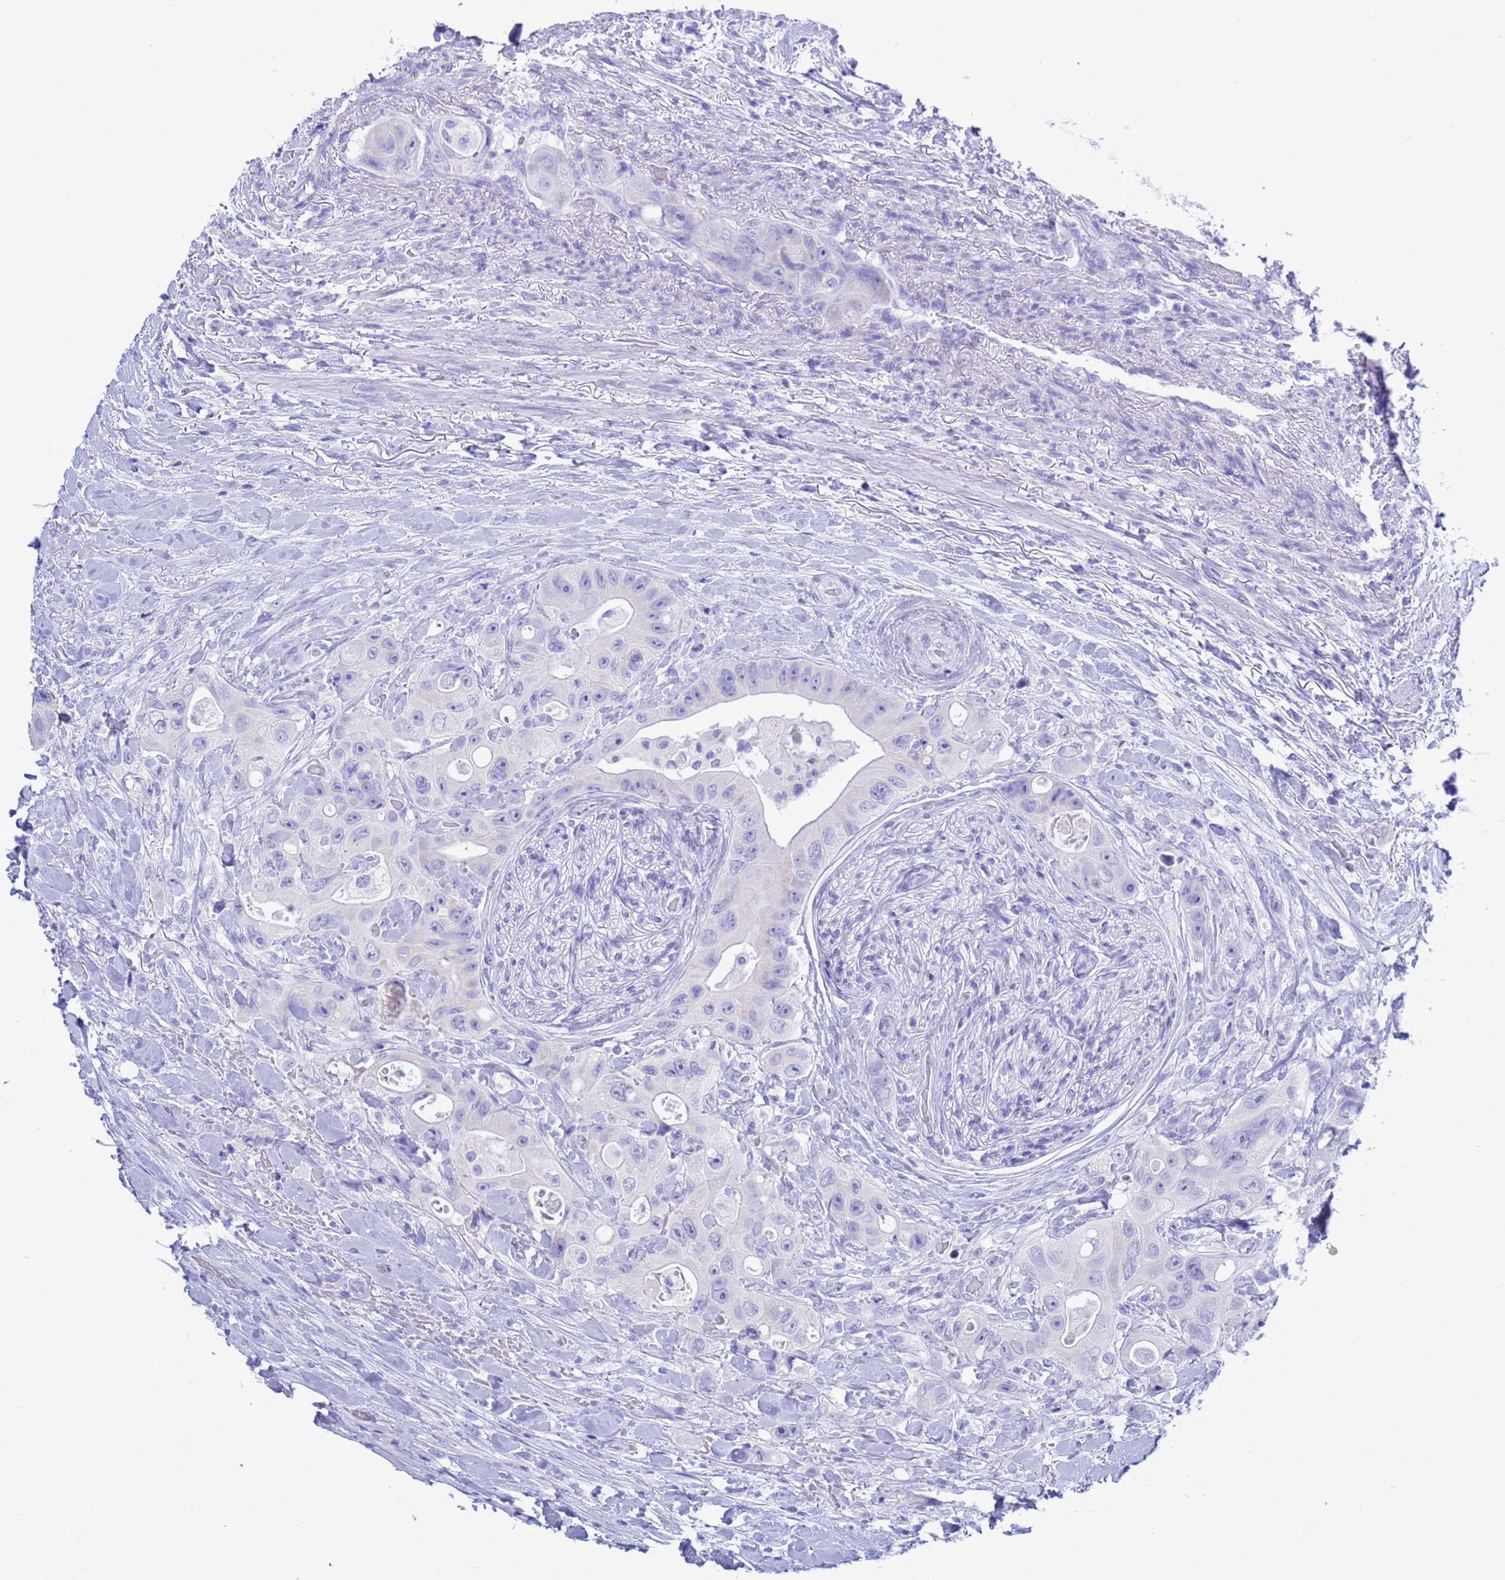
{"staining": {"intensity": "negative", "quantity": "none", "location": "none"}, "tissue": "colorectal cancer", "cell_type": "Tumor cells", "image_type": "cancer", "snomed": [{"axis": "morphology", "description": "Adenocarcinoma, NOS"}, {"axis": "topography", "description": "Colon"}], "caption": "A photomicrograph of human colorectal cancer (adenocarcinoma) is negative for staining in tumor cells.", "gene": "GSTM1", "patient": {"sex": "female", "age": 46}}